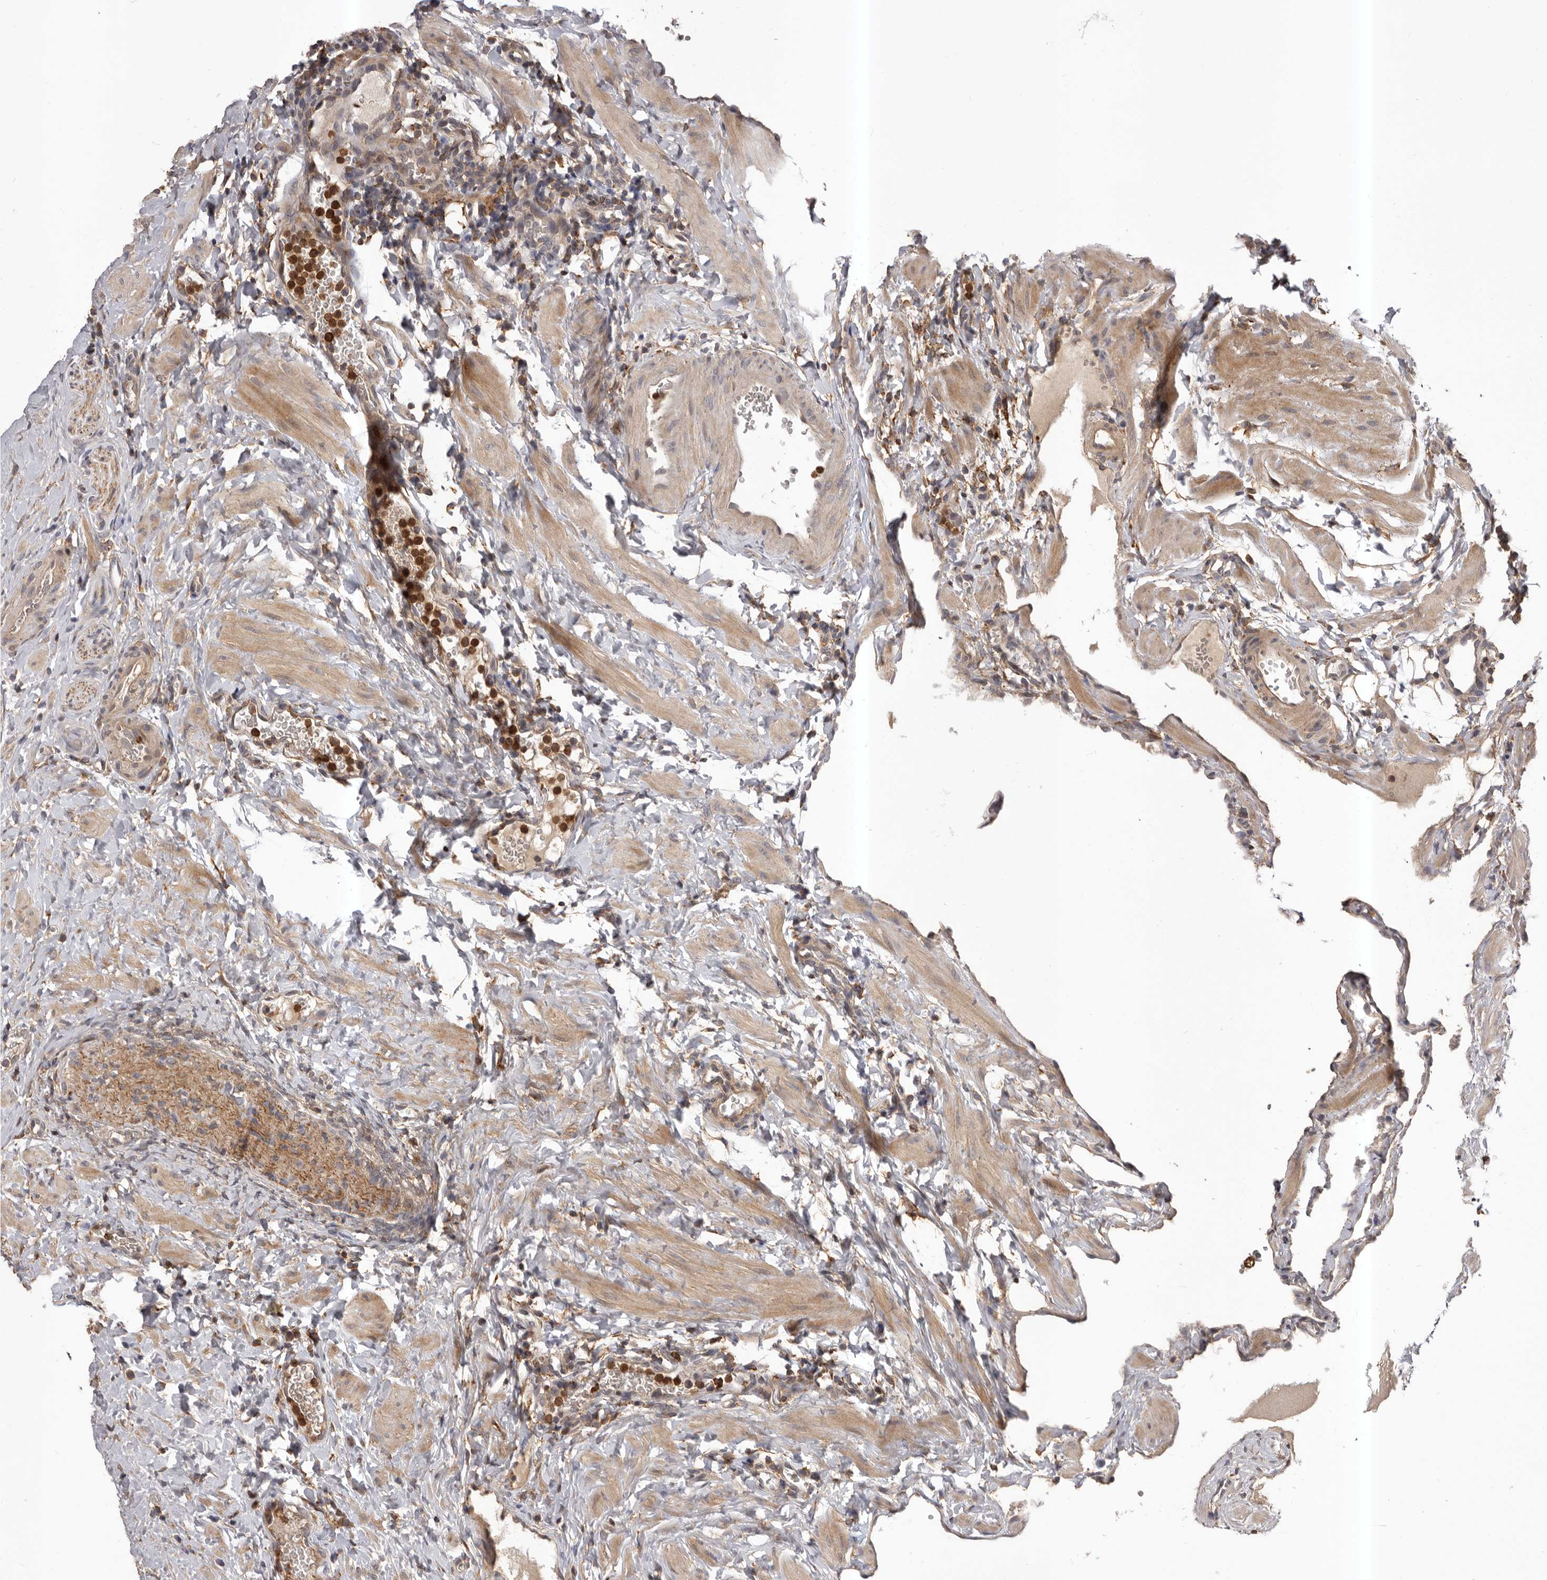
{"staining": {"intensity": "weak", "quantity": "25%-75%", "location": "cytoplasmic/membranous"}, "tissue": "ovary", "cell_type": "Follicle cells", "image_type": "normal", "snomed": [{"axis": "morphology", "description": "Normal tissue, NOS"}, {"axis": "morphology", "description": "Cyst, NOS"}, {"axis": "topography", "description": "Ovary"}], "caption": "IHC of normal ovary exhibits low levels of weak cytoplasmic/membranous staining in approximately 25%-75% of follicle cells. The staining was performed using DAB (3,3'-diaminobenzidine) to visualize the protein expression in brown, while the nuclei were stained in blue with hematoxylin (Magnification: 20x).", "gene": "GLIPR2", "patient": {"sex": "female", "age": 33}}